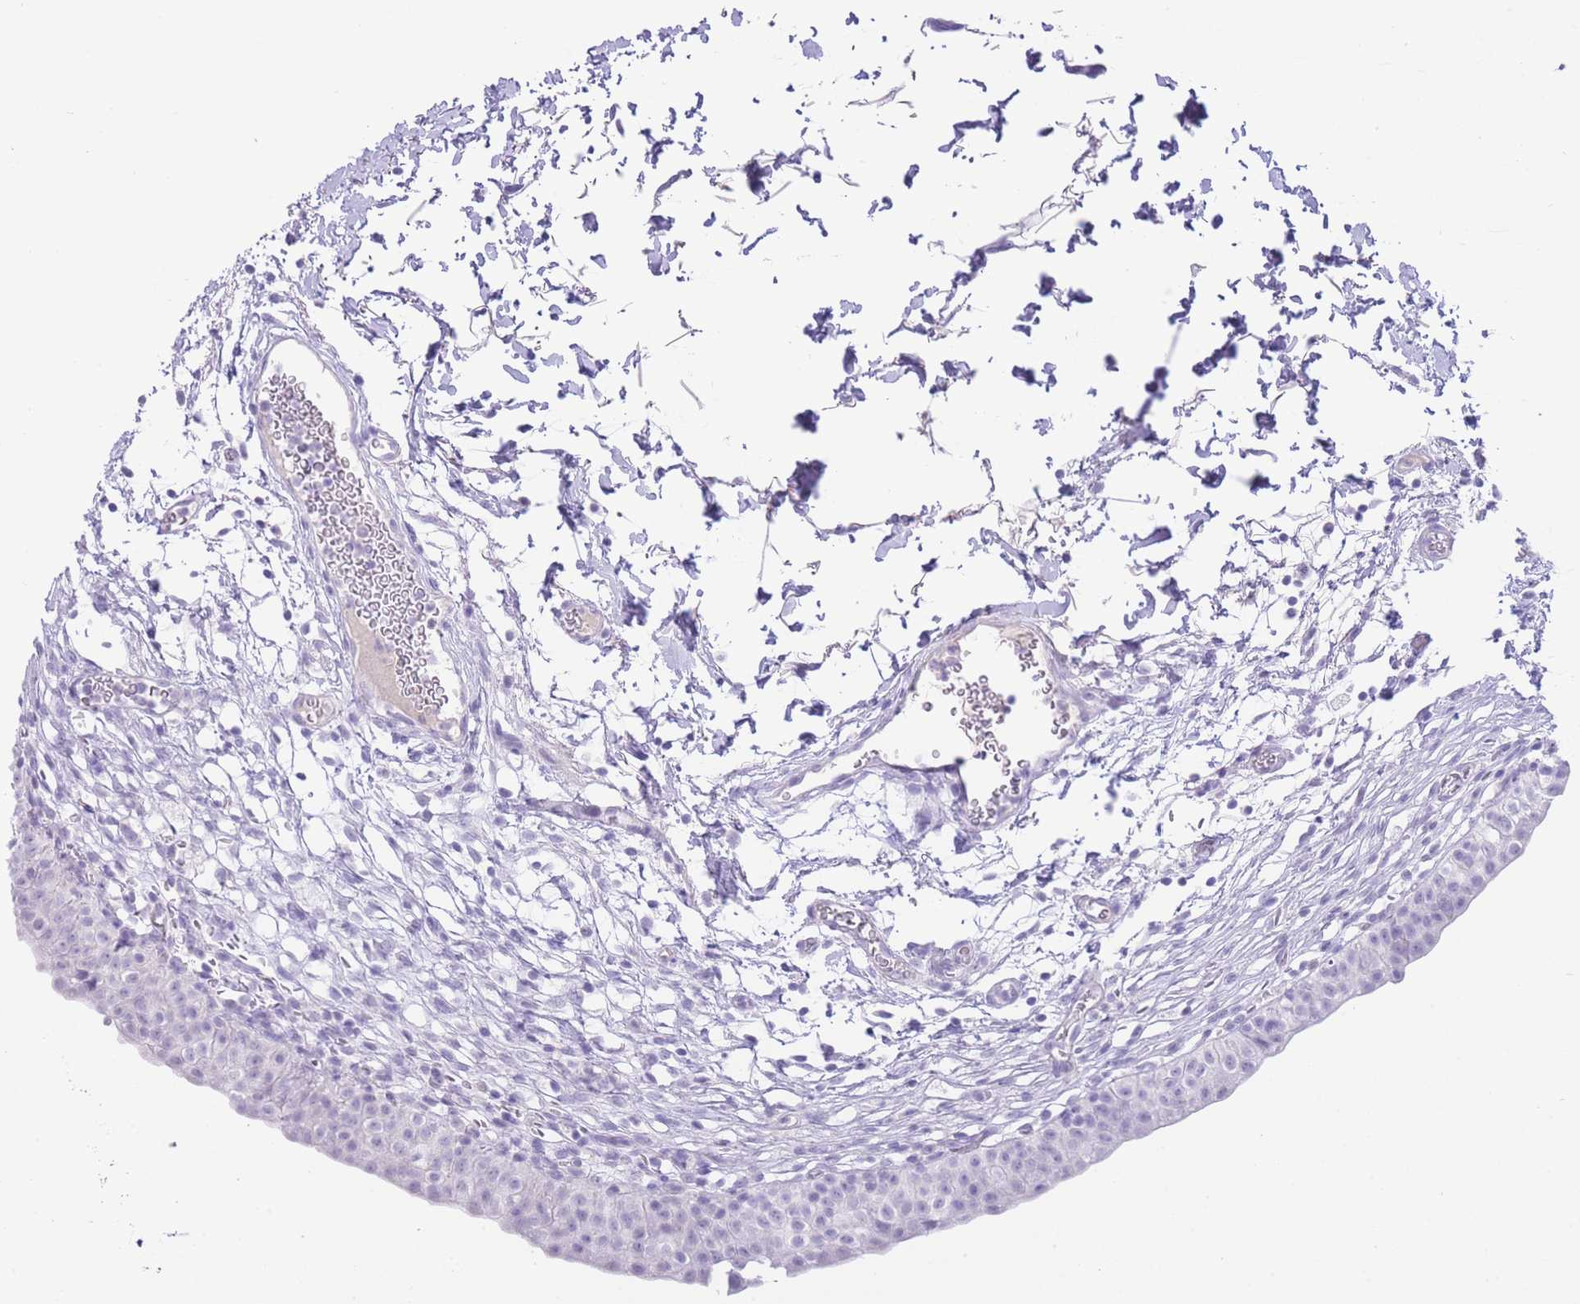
{"staining": {"intensity": "negative", "quantity": "none", "location": "none"}, "tissue": "urinary bladder", "cell_type": "Urothelial cells", "image_type": "normal", "snomed": [{"axis": "morphology", "description": "Normal tissue, NOS"}, {"axis": "topography", "description": "Urinary bladder"}, {"axis": "topography", "description": "Peripheral nerve tissue"}], "caption": "Urothelial cells are negative for brown protein staining in normal urinary bladder. The staining was performed using DAB to visualize the protein expression in brown, while the nuclei were stained in blue with hematoxylin (Magnification: 20x).", "gene": "ZNF212", "patient": {"sex": "male", "age": 55}}